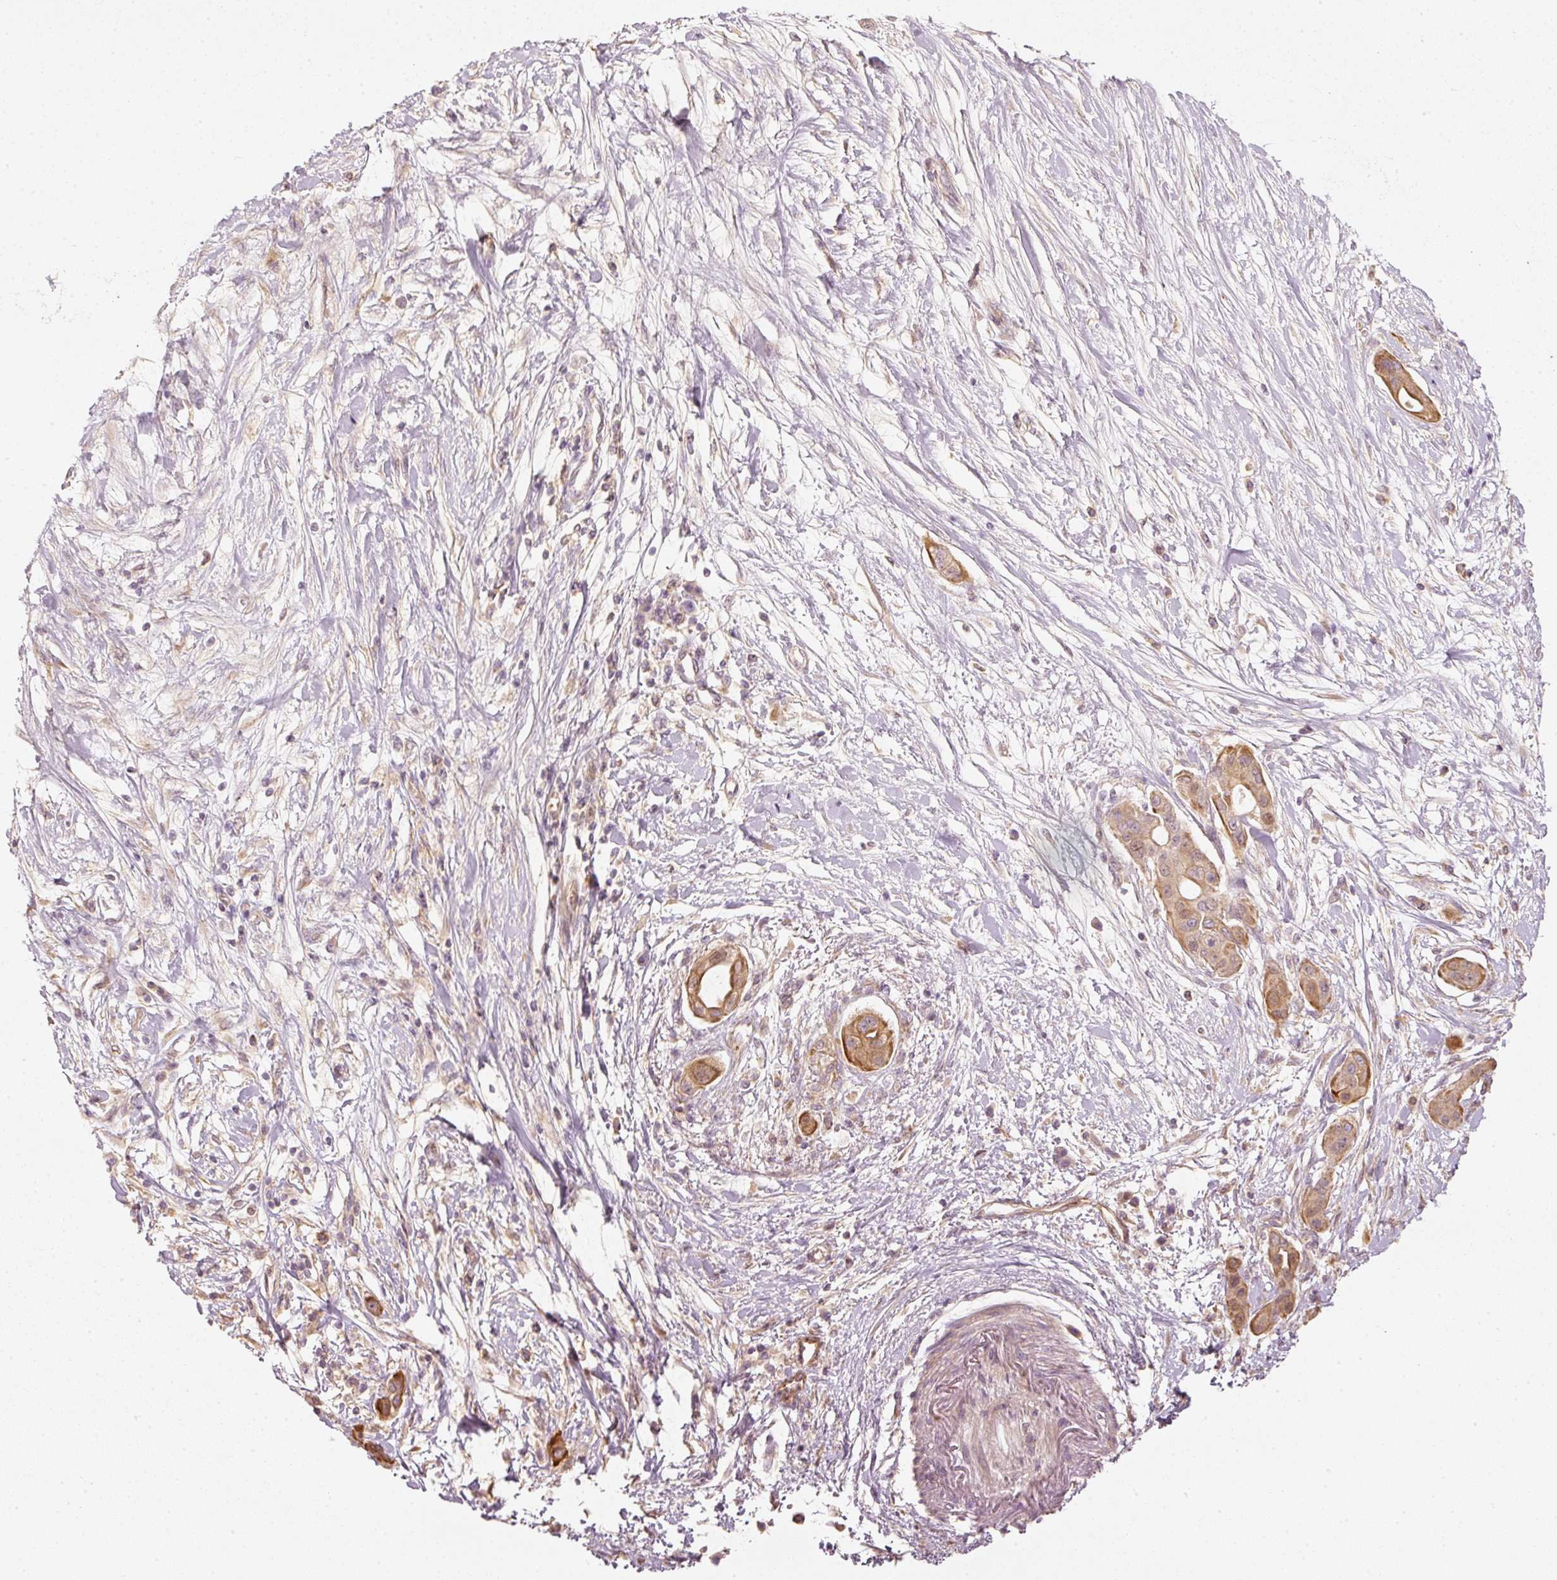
{"staining": {"intensity": "moderate", "quantity": ">75%", "location": "cytoplasmic/membranous,nuclear"}, "tissue": "pancreatic cancer", "cell_type": "Tumor cells", "image_type": "cancer", "snomed": [{"axis": "morphology", "description": "Adenocarcinoma, NOS"}, {"axis": "topography", "description": "Pancreas"}], "caption": "High-power microscopy captured an immunohistochemistry image of pancreatic cancer (adenocarcinoma), revealing moderate cytoplasmic/membranous and nuclear expression in approximately >75% of tumor cells.", "gene": "TREX2", "patient": {"sex": "male", "age": 68}}